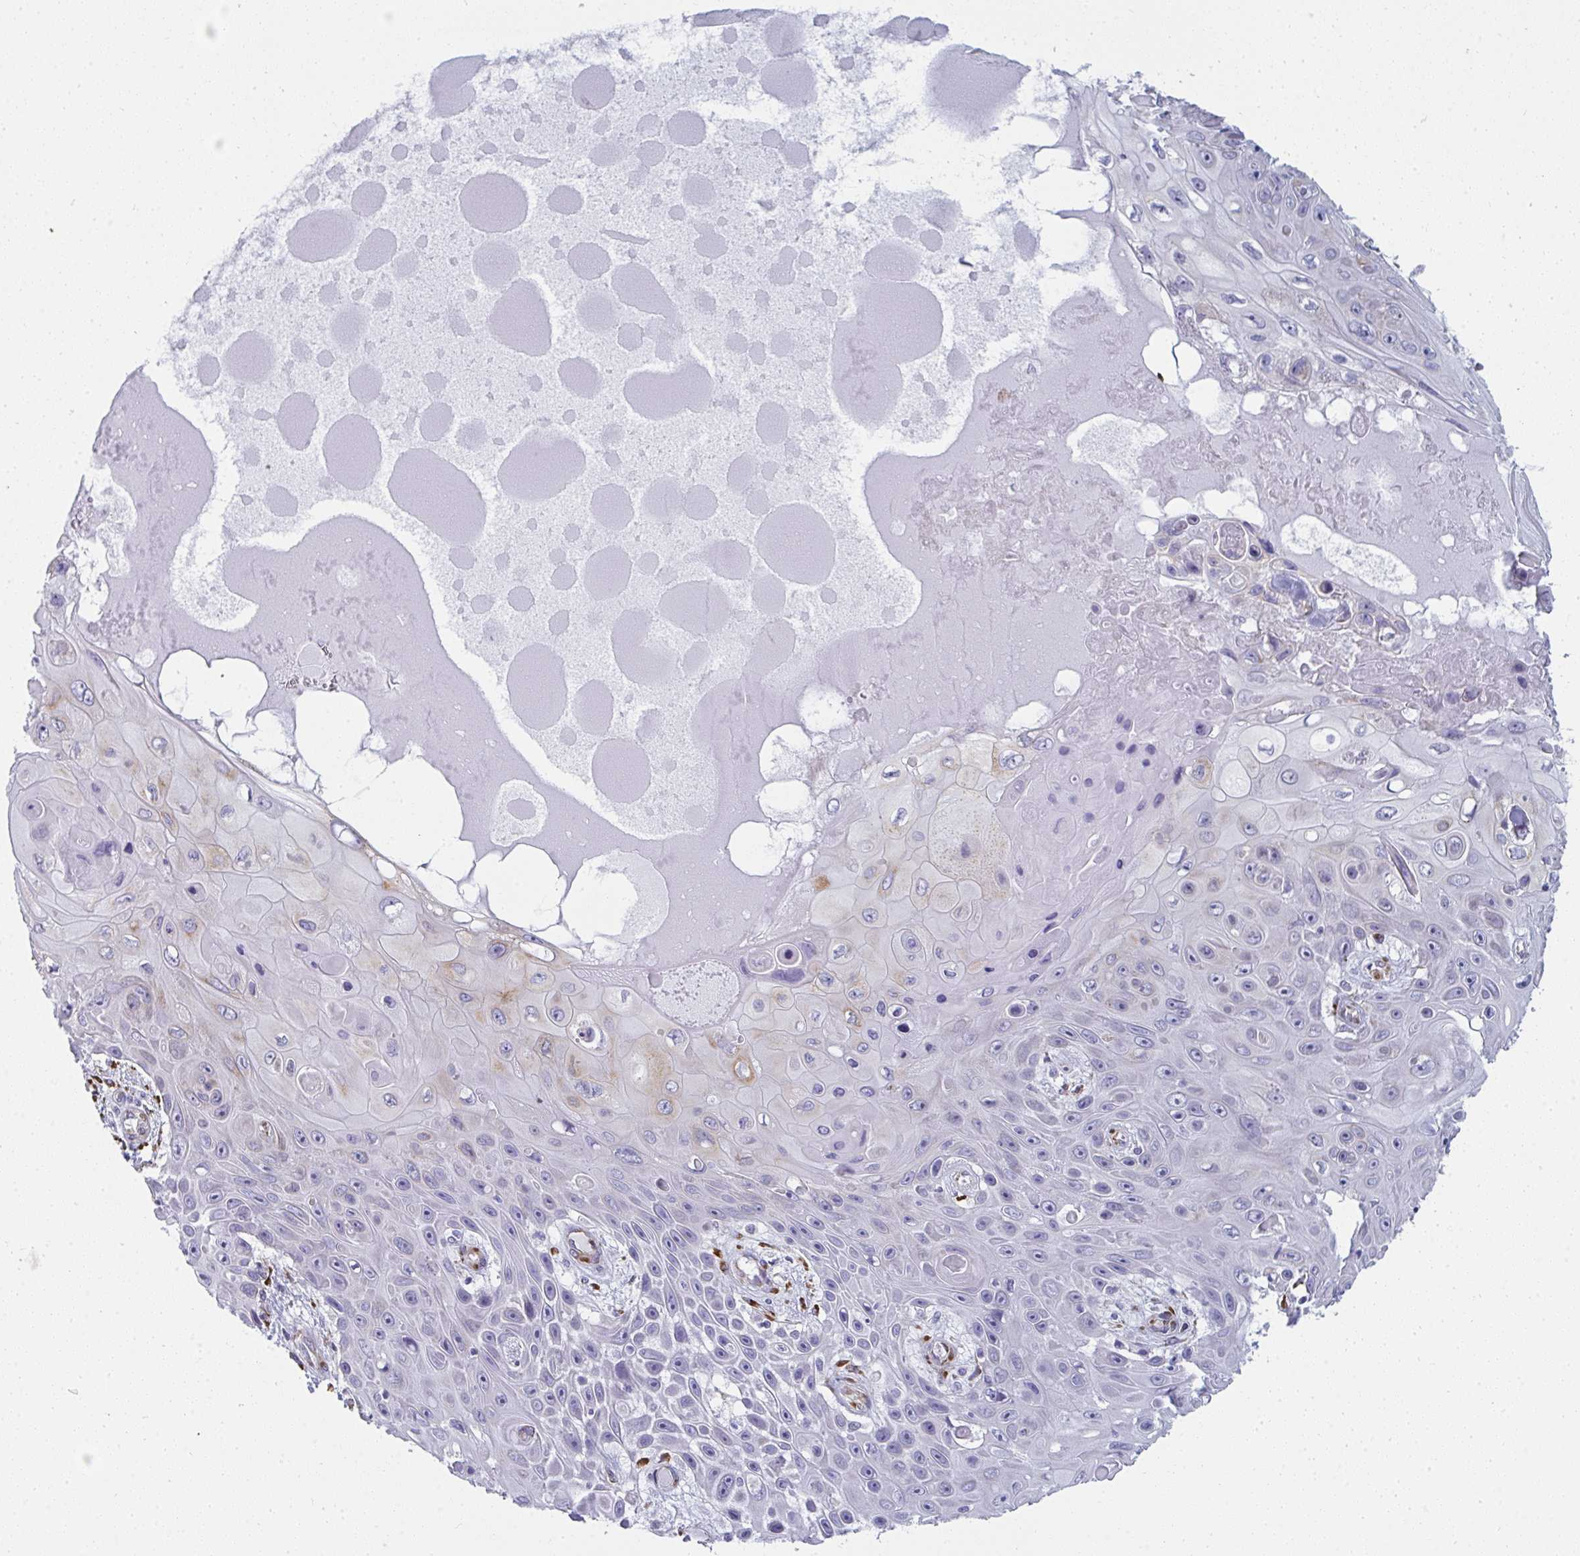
{"staining": {"intensity": "weak", "quantity": "<25%", "location": "cytoplasmic/membranous"}, "tissue": "skin cancer", "cell_type": "Tumor cells", "image_type": "cancer", "snomed": [{"axis": "morphology", "description": "Squamous cell carcinoma, NOS"}, {"axis": "topography", "description": "Skin"}], "caption": "Micrograph shows no protein positivity in tumor cells of skin cancer tissue.", "gene": "SHROOM1", "patient": {"sex": "male", "age": 82}}